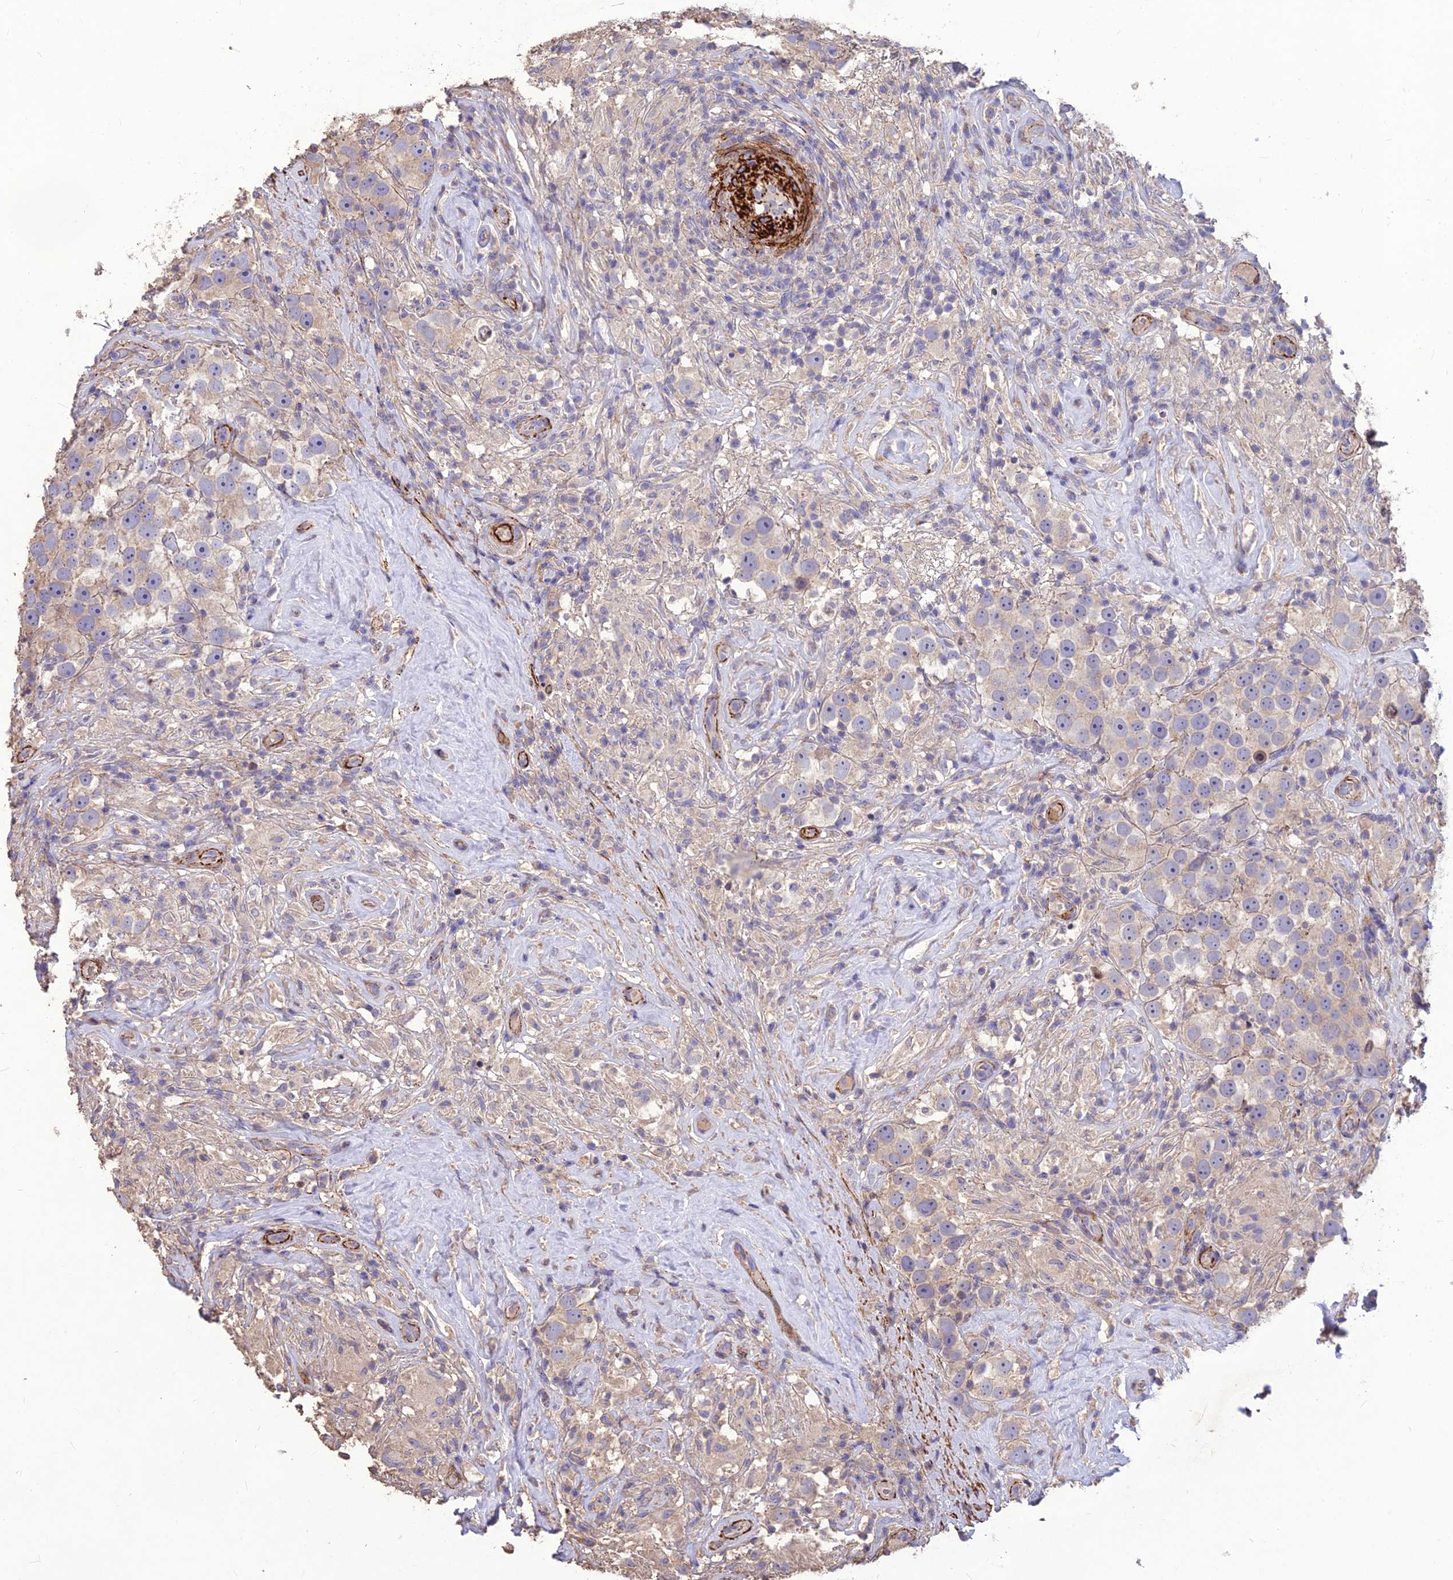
{"staining": {"intensity": "negative", "quantity": "none", "location": "none"}, "tissue": "testis cancer", "cell_type": "Tumor cells", "image_type": "cancer", "snomed": [{"axis": "morphology", "description": "Seminoma, NOS"}, {"axis": "topography", "description": "Testis"}], "caption": "The image demonstrates no significant staining in tumor cells of testis seminoma.", "gene": "CLUH", "patient": {"sex": "male", "age": 49}}